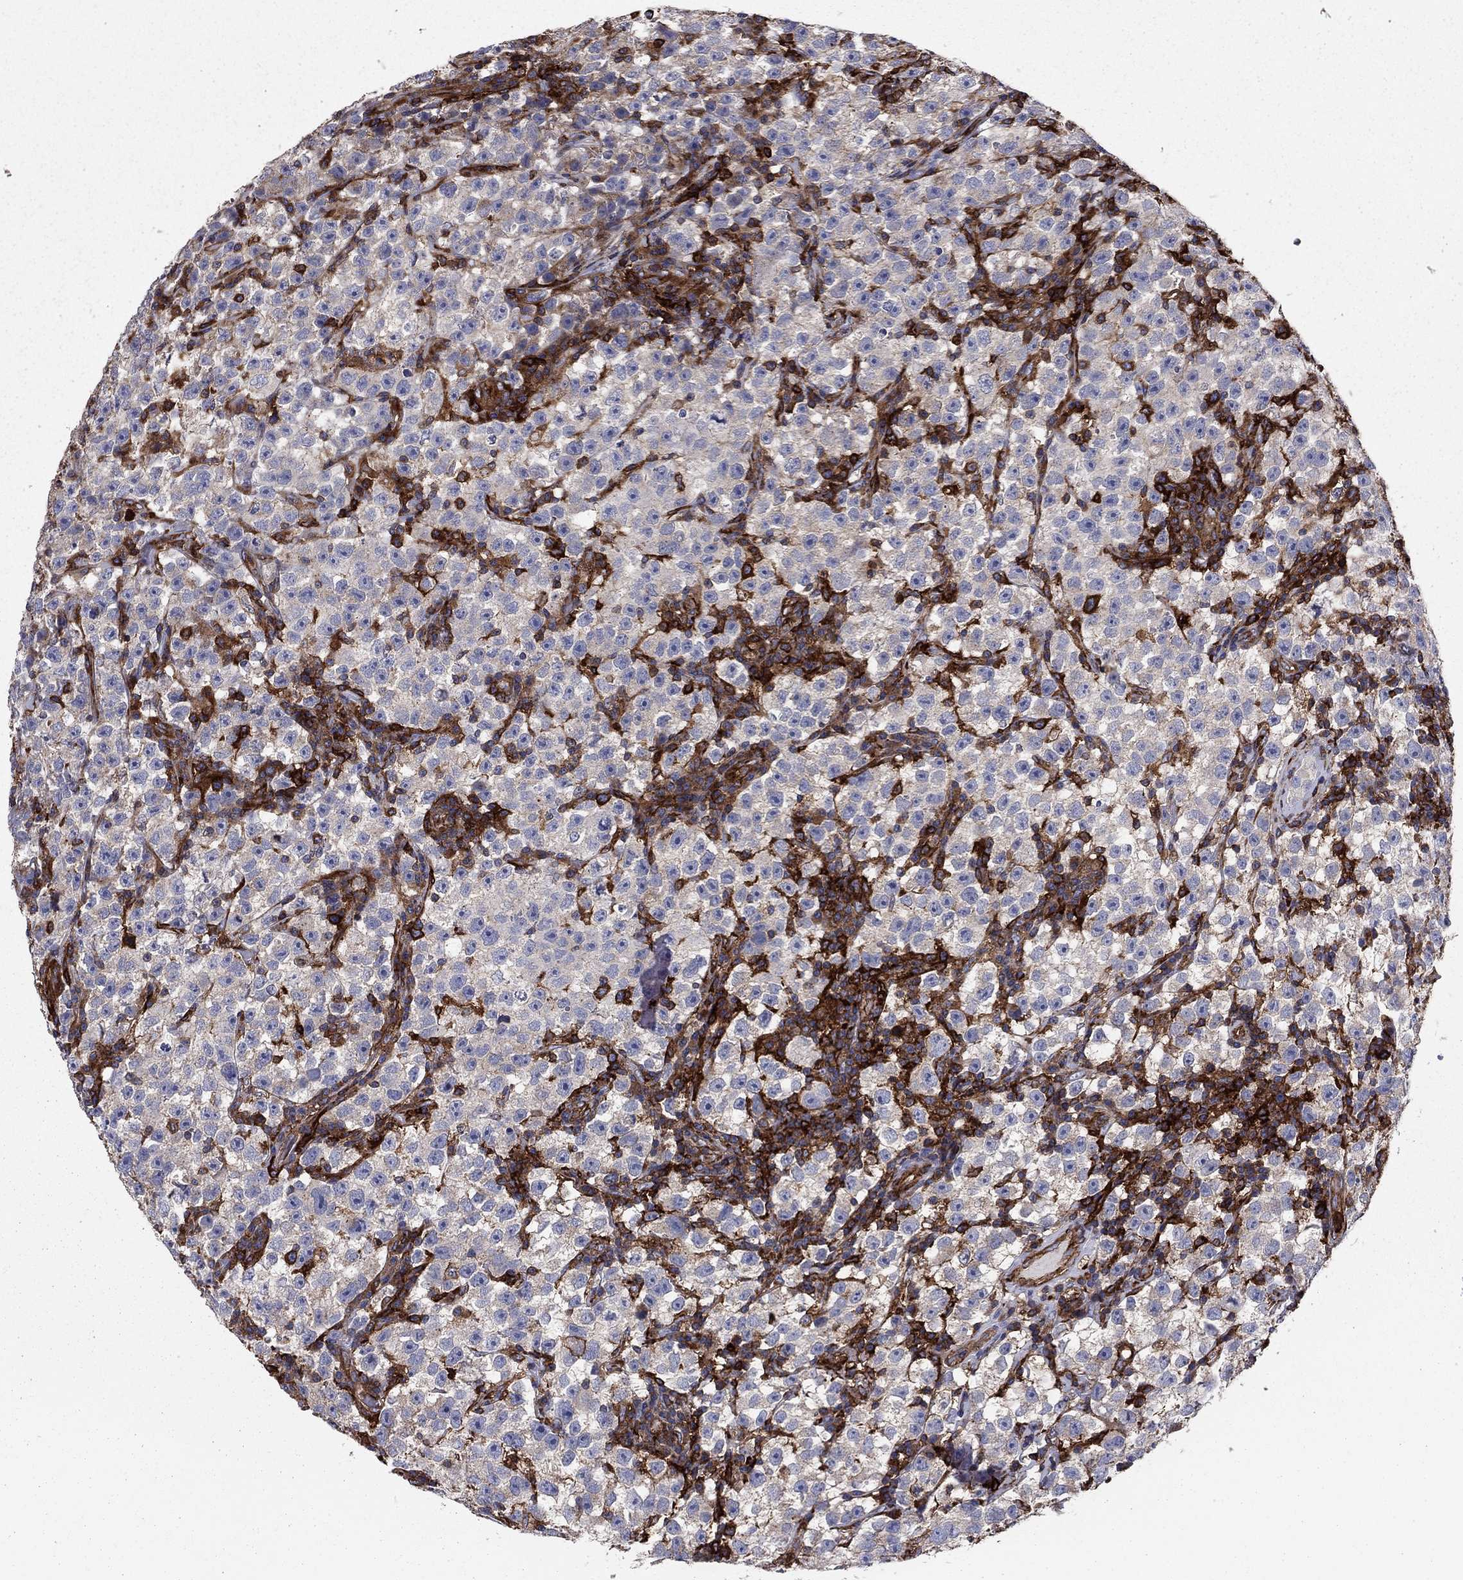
{"staining": {"intensity": "negative", "quantity": "none", "location": "none"}, "tissue": "testis cancer", "cell_type": "Tumor cells", "image_type": "cancer", "snomed": [{"axis": "morphology", "description": "Seminoma, NOS"}, {"axis": "topography", "description": "Testis"}], "caption": "This is a micrograph of IHC staining of testis seminoma, which shows no staining in tumor cells.", "gene": "EHBP1L1", "patient": {"sex": "male", "age": 22}}